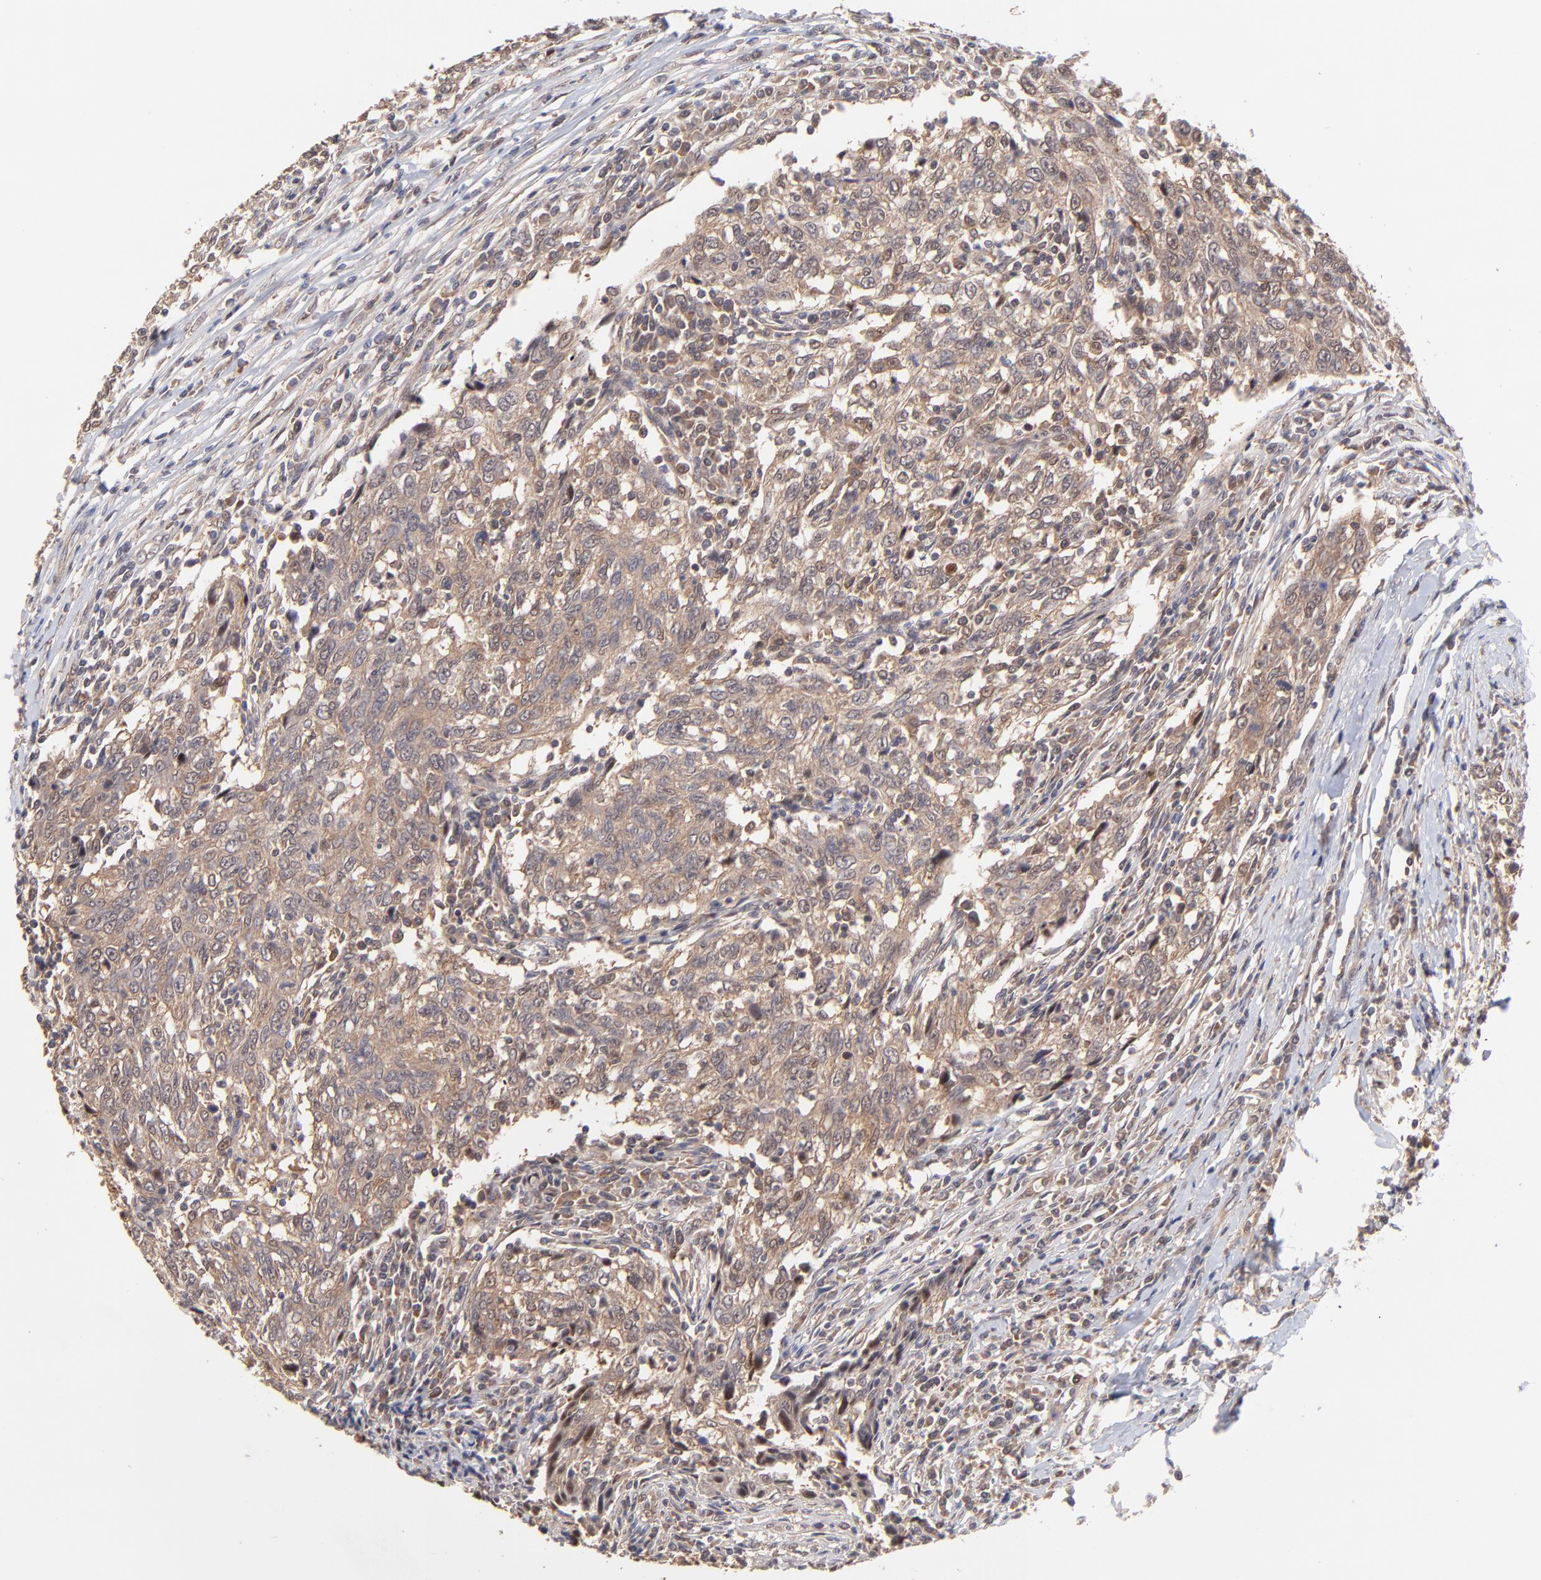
{"staining": {"intensity": "moderate", "quantity": ">75%", "location": "cytoplasmic/membranous"}, "tissue": "breast cancer", "cell_type": "Tumor cells", "image_type": "cancer", "snomed": [{"axis": "morphology", "description": "Duct carcinoma"}, {"axis": "topography", "description": "Breast"}], "caption": "DAB immunohistochemical staining of intraductal carcinoma (breast) exhibits moderate cytoplasmic/membranous protein expression in approximately >75% of tumor cells.", "gene": "PSMD14", "patient": {"sex": "female", "age": 50}}